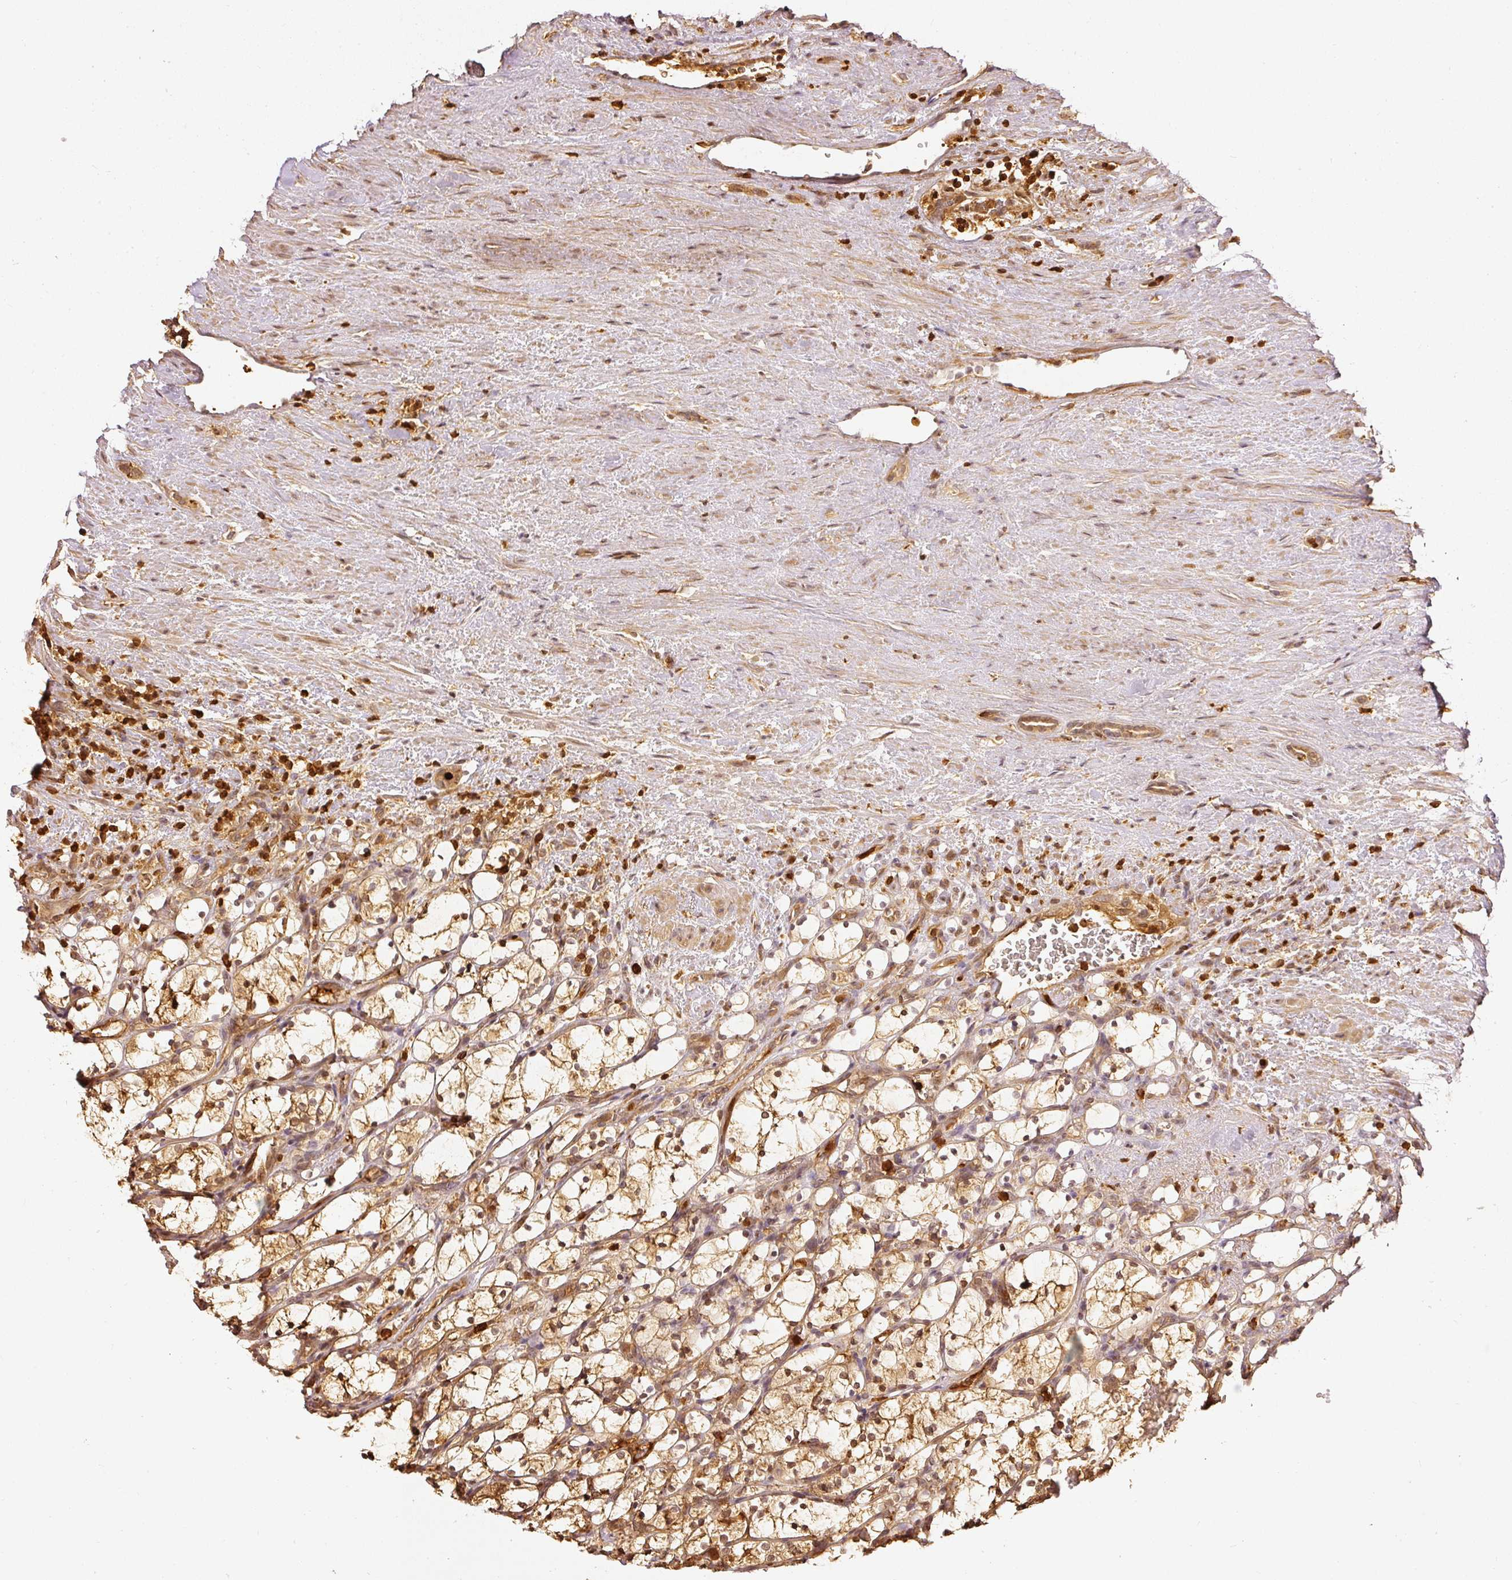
{"staining": {"intensity": "moderate", "quantity": ">75%", "location": "cytoplasmic/membranous,nuclear"}, "tissue": "renal cancer", "cell_type": "Tumor cells", "image_type": "cancer", "snomed": [{"axis": "morphology", "description": "Adenocarcinoma, NOS"}, {"axis": "topography", "description": "Kidney"}], "caption": "Protein expression analysis of human adenocarcinoma (renal) reveals moderate cytoplasmic/membranous and nuclear expression in approximately >75% of tumor cells. The protein is shown in brown color, while the nuclei are stained blue.", "gene": "PFN1", "patient": {"sex": "female", "age": 69}}